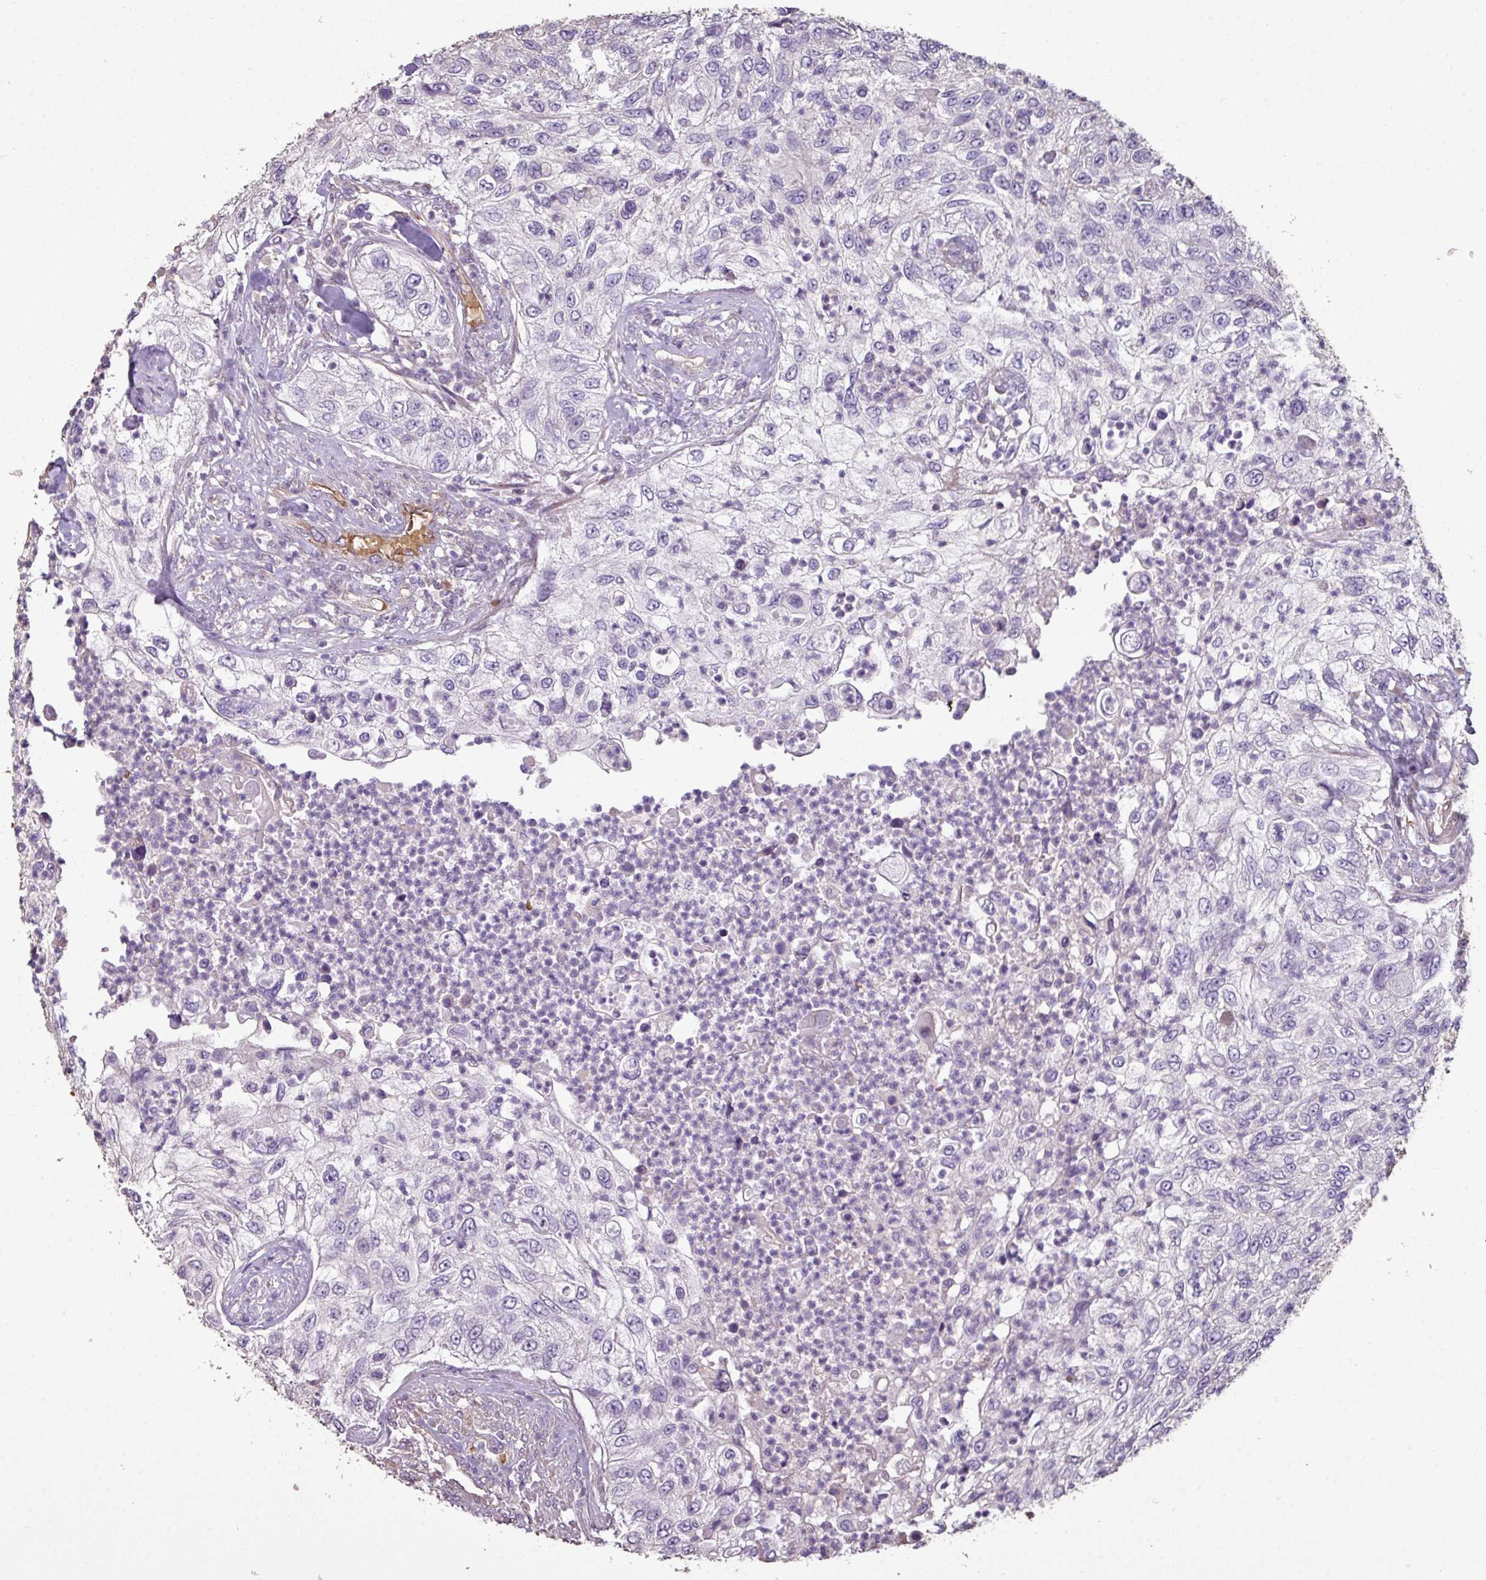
{"staining": {"intensity": "negative", "quantity": "none", "location": "none"}, "tissue": "urothelial cancer", "cell_type": "Tumor cells", "image_type": "cancer", "snomed": [{"axis": "morphology", "description": "Urothelial carcinoma, High grade"}, {"axis": "topography", "description": "Urinary bladder"}], "caption": "The immunohistochemistry (IHC) photomicrograph has no significant positivity in tumor cells of urothelial cancer tissue. (DAB (3,3'-diaminobenzidine) immunohistochemistry with hematoxylin counter stain).", "gene": "NHSL2", "patient": {"sex": "female", "age": 60}}